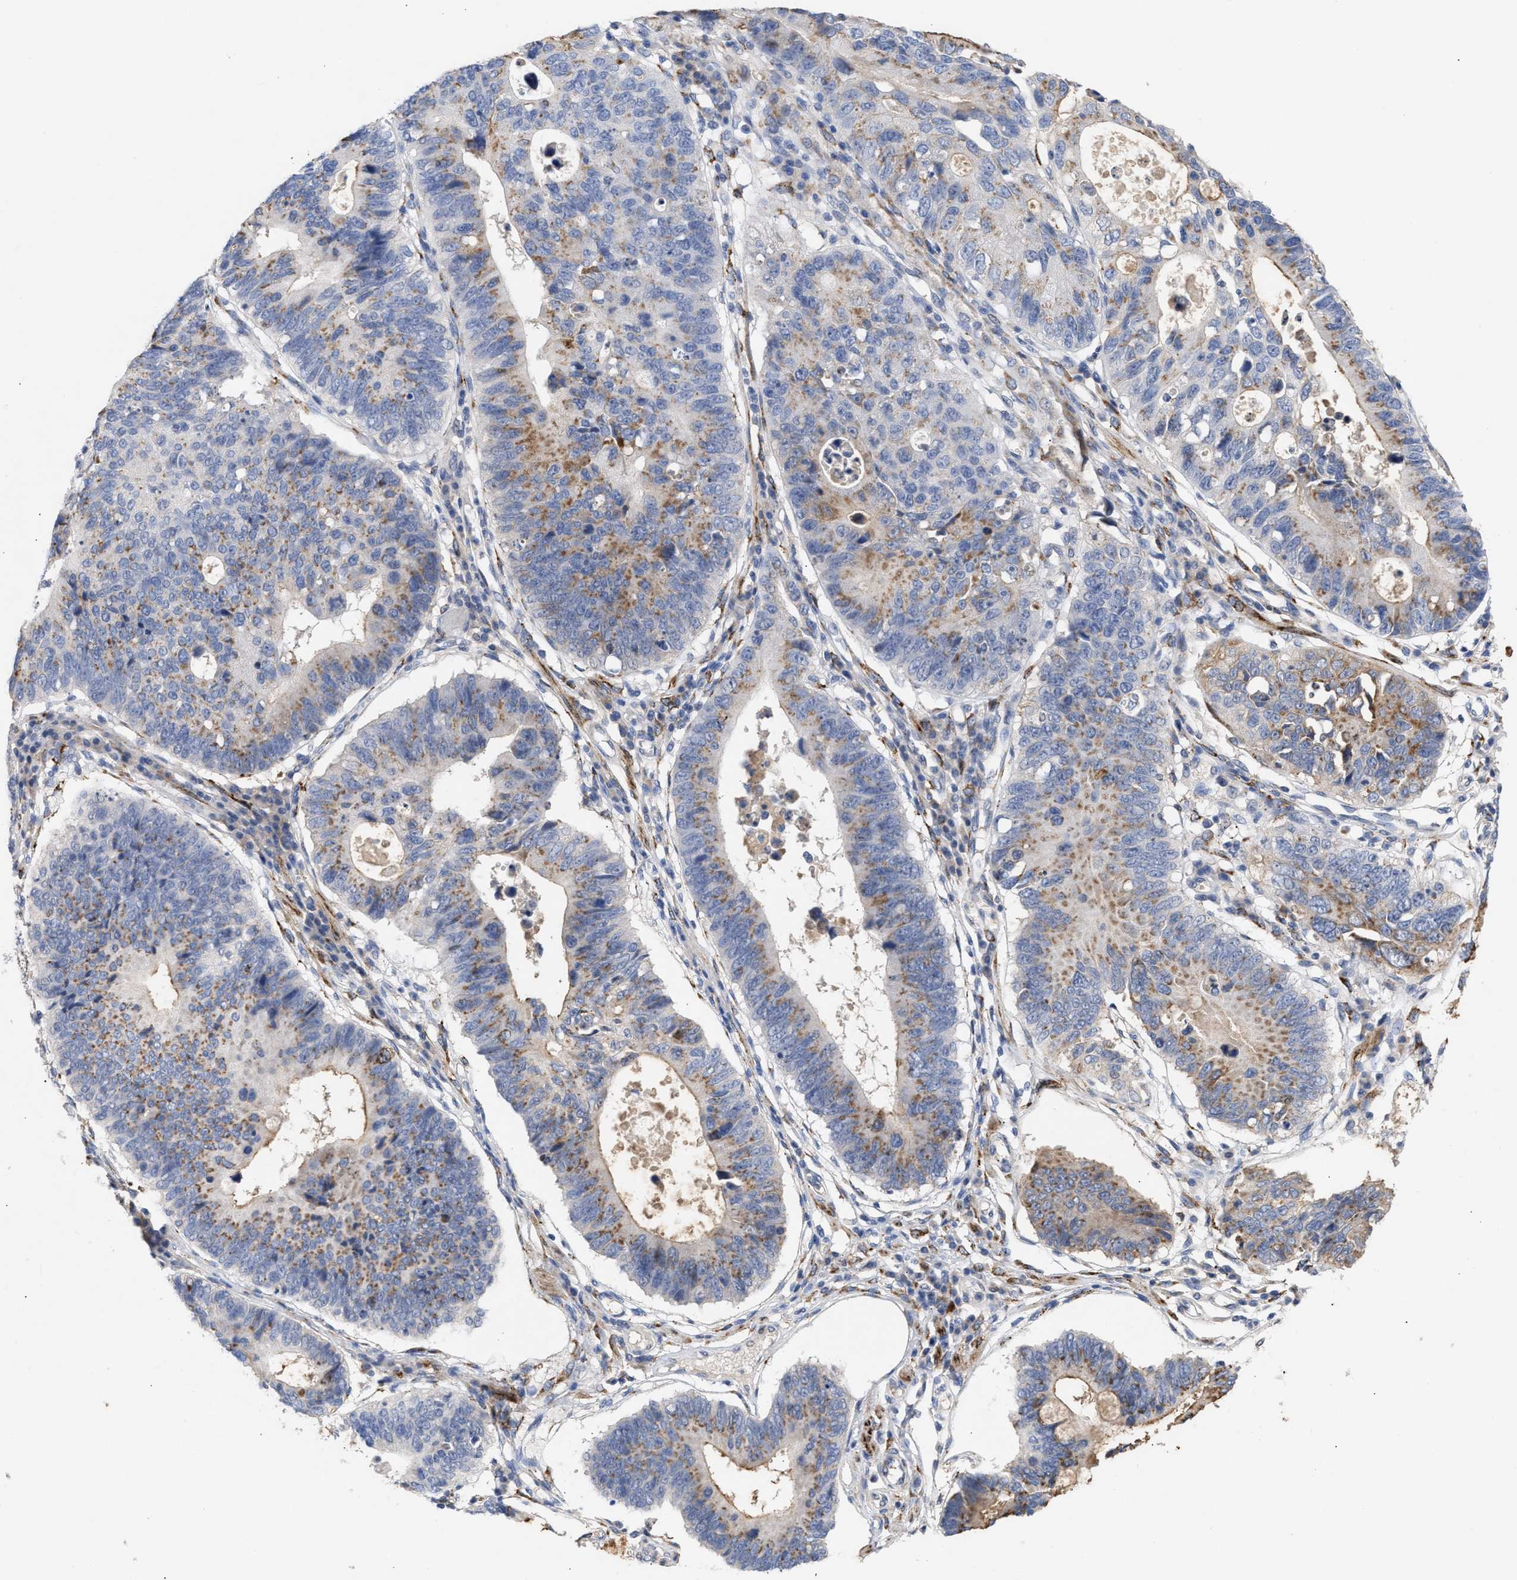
{"staining": {"intensity": "moderate", "quantity": "25%-75%", "location": "cytoplasmic/membranous"}, "tissue": "stomach cancer", "cell_type": "Tumor cells", "image_type": "cancer", "snomed": [{"axis": "morphology", "description": "Adenocarcinoma, NOS"}, {"axis": "topography", "description": "Stomach"}], "caption": "Protein analysis of stomach cancer (adenocarcinoma) tissue displays moderate cytoplasmic/membranous staining in approximately 25%-75% of tumor cells.", "gene": "SELENOM", "patient": {"sex": "male", "age": 59}}